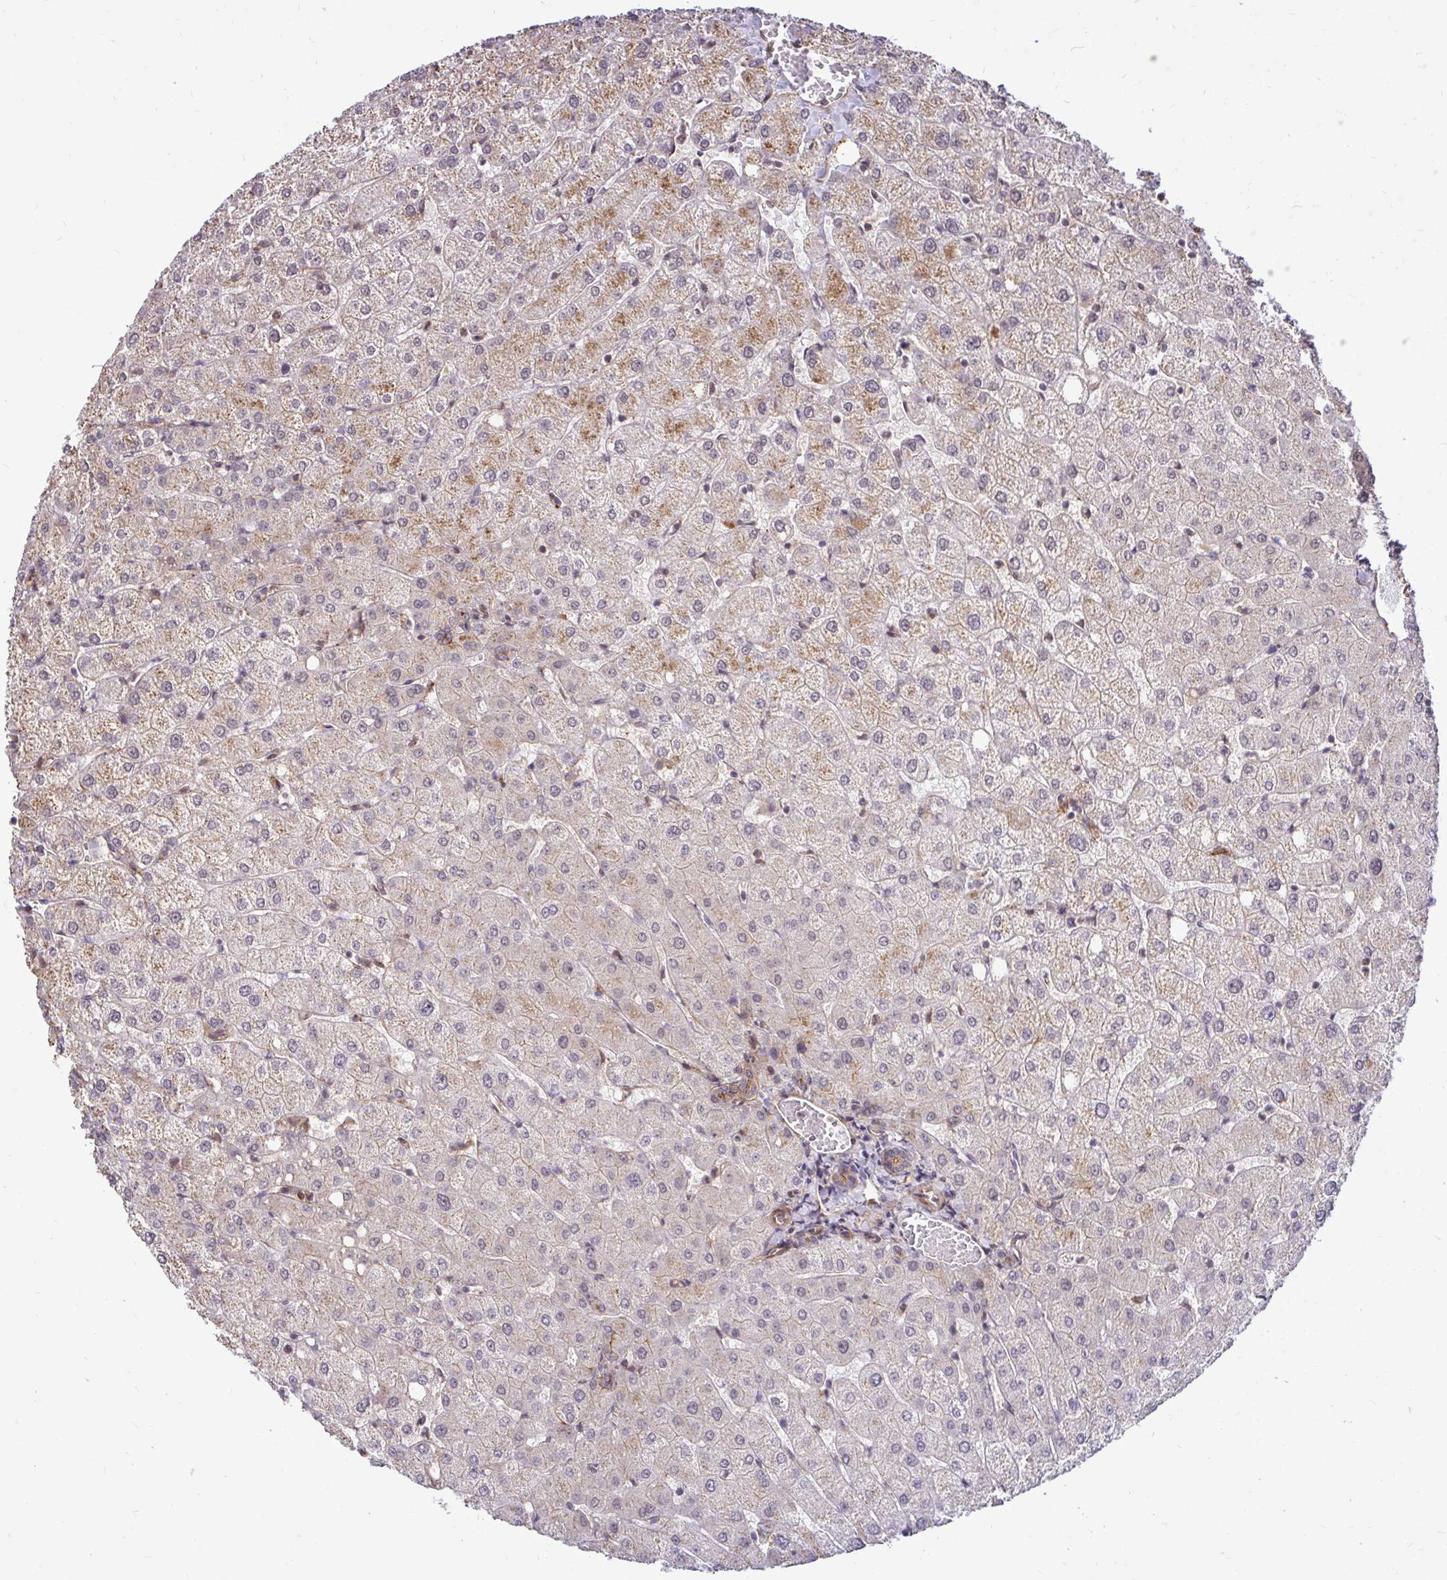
{"staining": {"intensity": "weak", "quantity": "<25%", "location": "cytoplasmic/membranous"}, "tissue": "liver", "cell_type": "Cholangiocytes", "image_type": "normal", "snomed": [{"axis": "morphology", "description": "Normal tissue, NOS"}, {"axis": "topography", "description": "Liver"}], "caption": "This histopathology image is of benign liver stained with immunohistochemistry (IHC) to label a protein in brown with the nuclei are counter-stained blue. There is no staining in cholangiocytes. Nuclei are stained in blue.", "gene": "TRIP6", "patient": {"sex": "female", "age": 54}}